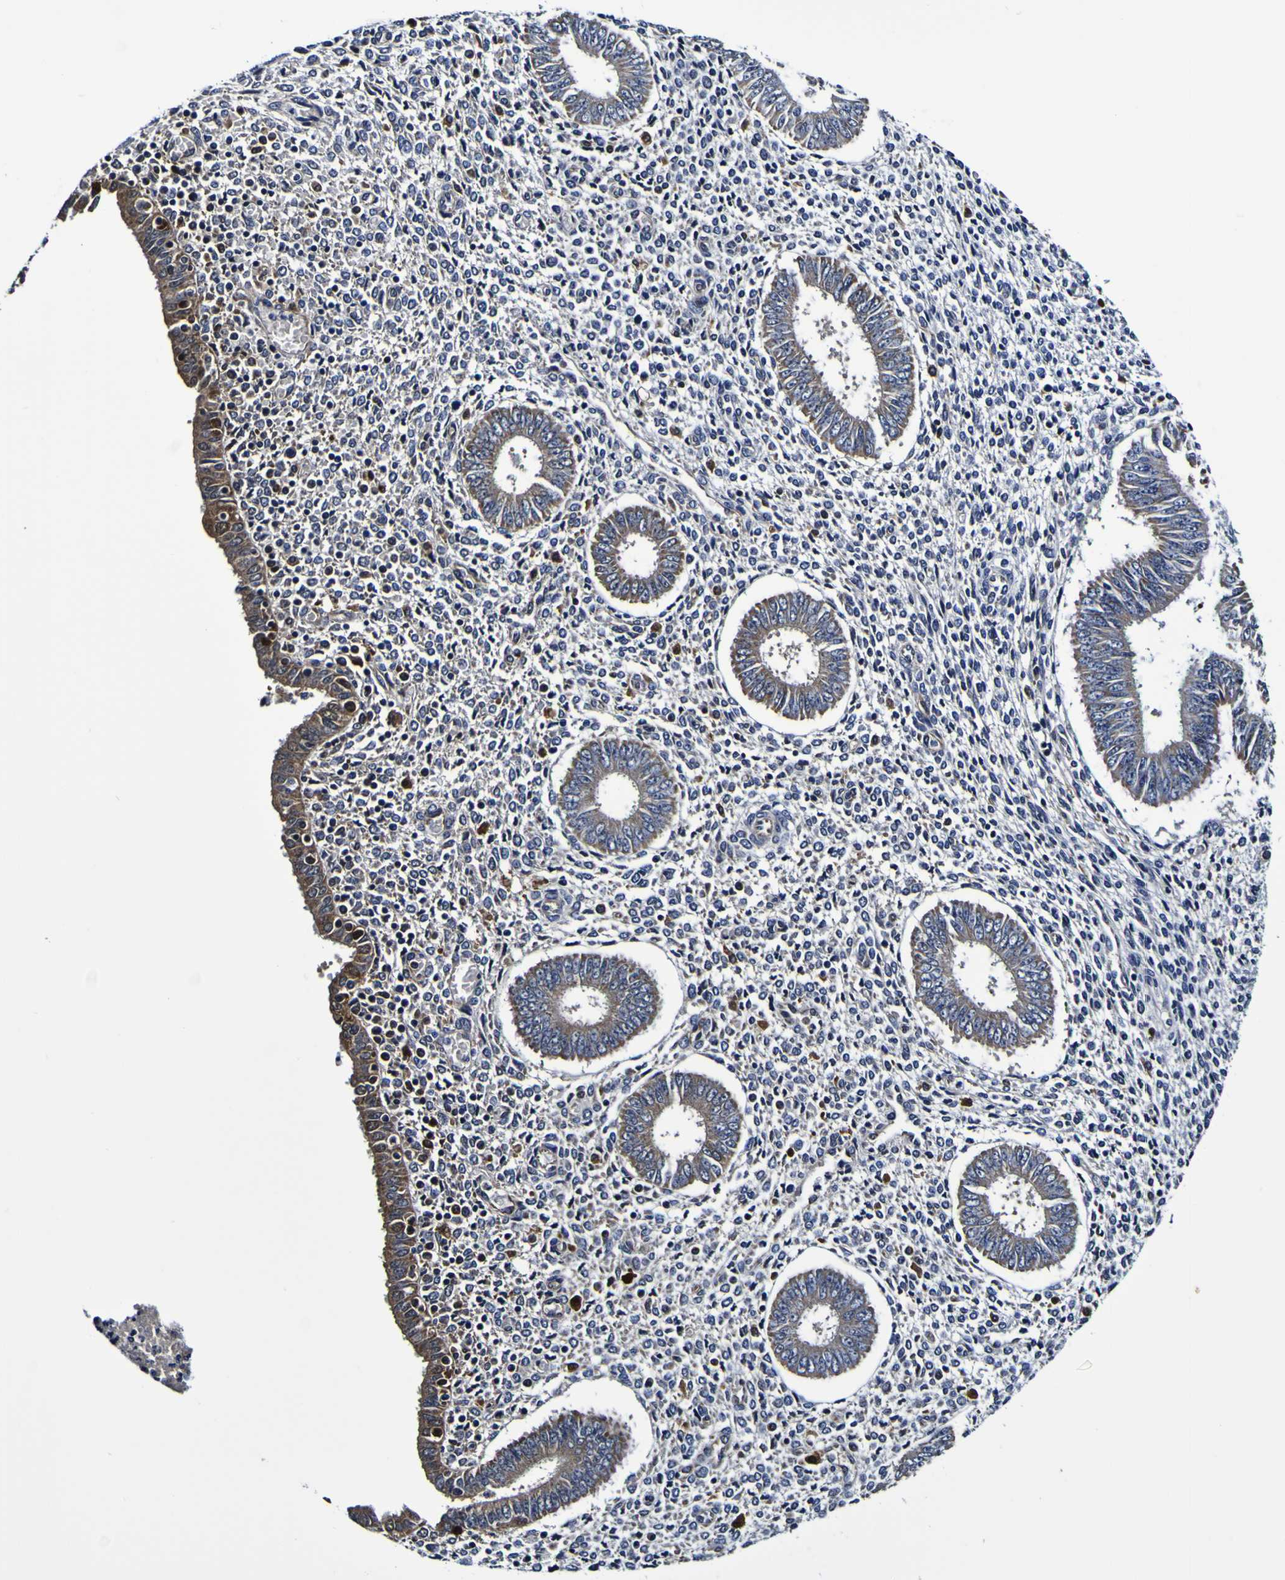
{"staining": {"intensity": "negative", "quantity": "none", "location": "none"}, "tissue": "endometrium", "cell_type": "Cells in endometrial stroma", "image_type": "normal", "snomed": [{"axis": "morphology", "description": "Normal tissue, NOS"}, {"axis": "topography", "description": "Endometrium"}], "caption": "Immunohistochemistry photomicrograph of normal human endometrium stained for a protein (brown), which reveals no staining in cells in endometrial stroma. (Brightfield microscopy of DAB immunohistochemistry at high magnification).", "gene": "GPX1", "patient": {"sex": "female", "age": 35}}